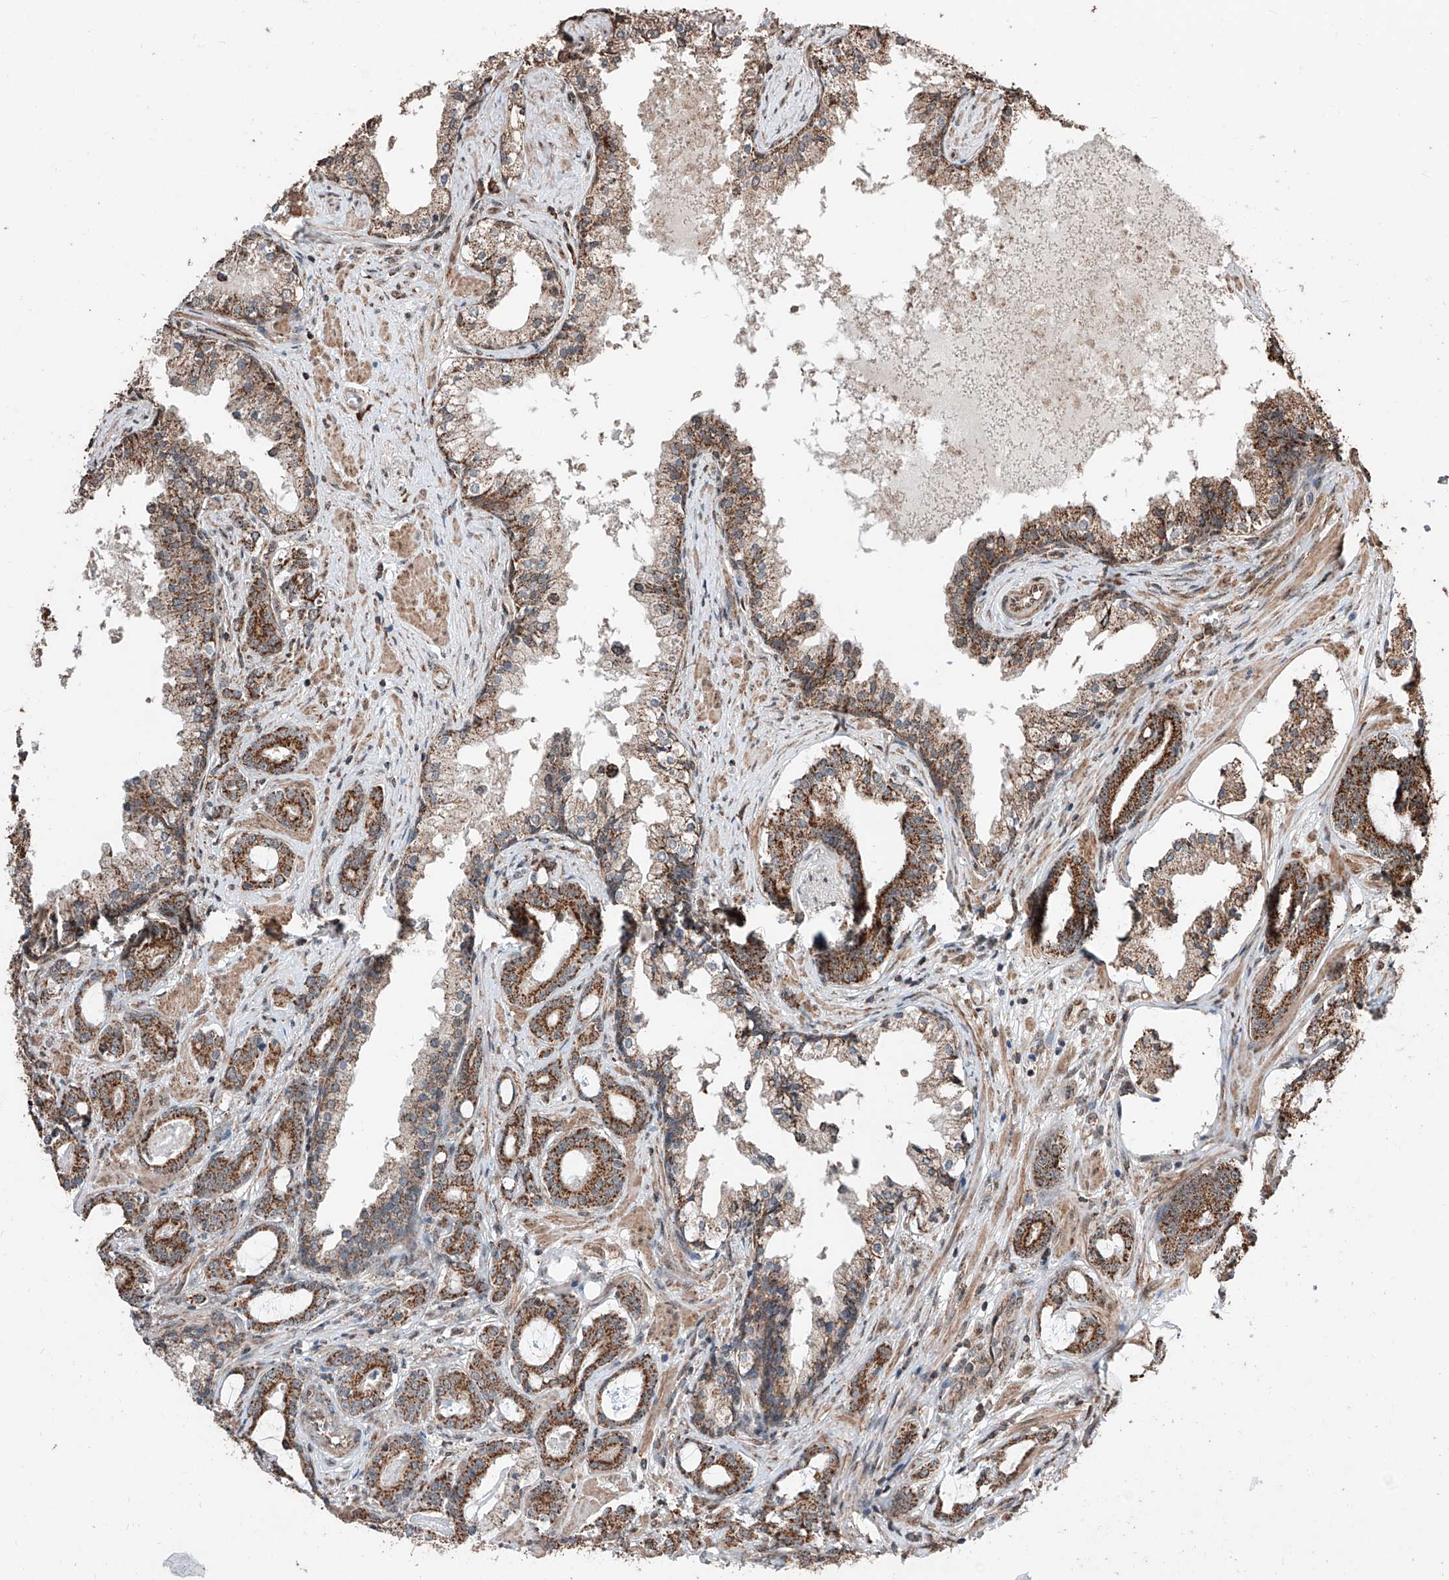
{"staining": {"intensity": "strong", "quantity": ">75%", "location": "cytoplasmic/membranous"}, "tissue": "prostate cancer", "cell_type": "Tumor cells", "image_type": "cancer", "snomed": [{"axis": "morphology", "description": "Adenocarcinoma, High grade"}, {"axis": "topography", "description": "Prostate"}], "caption": "There is high levels of strong cytoplasmic/membranous expression in tumor cells of prostate high-grade adenocarcinoma, as demonstrated by immunohistochemical staining (brown color).", "gene": "ZNF445", "patient": {"sex": "male", "age": 58}}